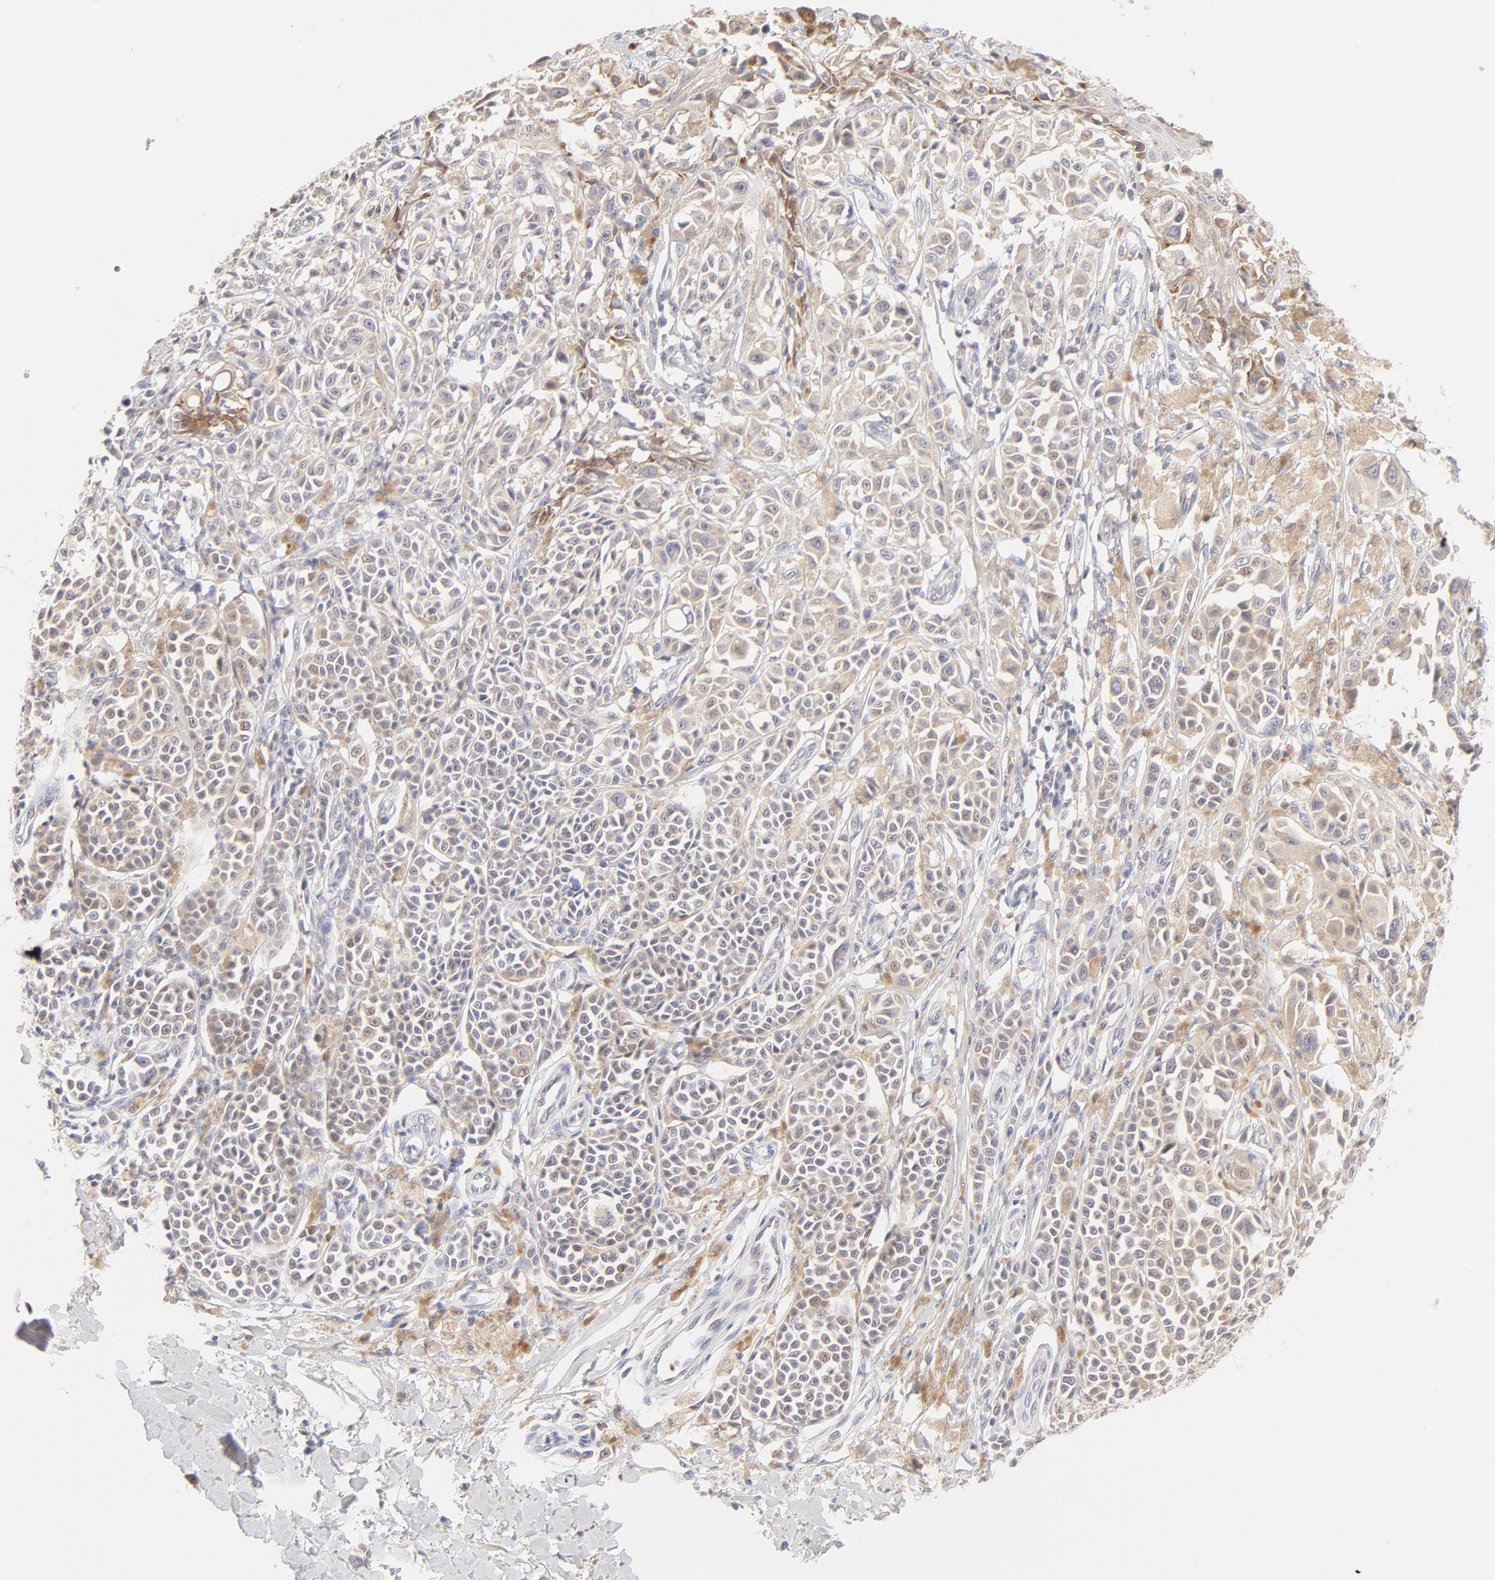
{"staining": {"intensity": "moderate", "quantity": ">75%", "location": "cytoplasmic/membranous"}, "tissue": "melanoma", "cell_type": "Tumor cells", "image_type": "cancer", "snomed": [{"axis": "morphology", "description": "Malignant melanoma, NOS"}, {"axis": "topography", "description": "Skin"}], "caption": "Malignant melanoma stained with a brown dye reveals moderate cytoplasmic/membranous positive staining in about >75% of tumor cells.", "gene": "RPS6KA1", "patient": {"sex": "female", "age": 38}}